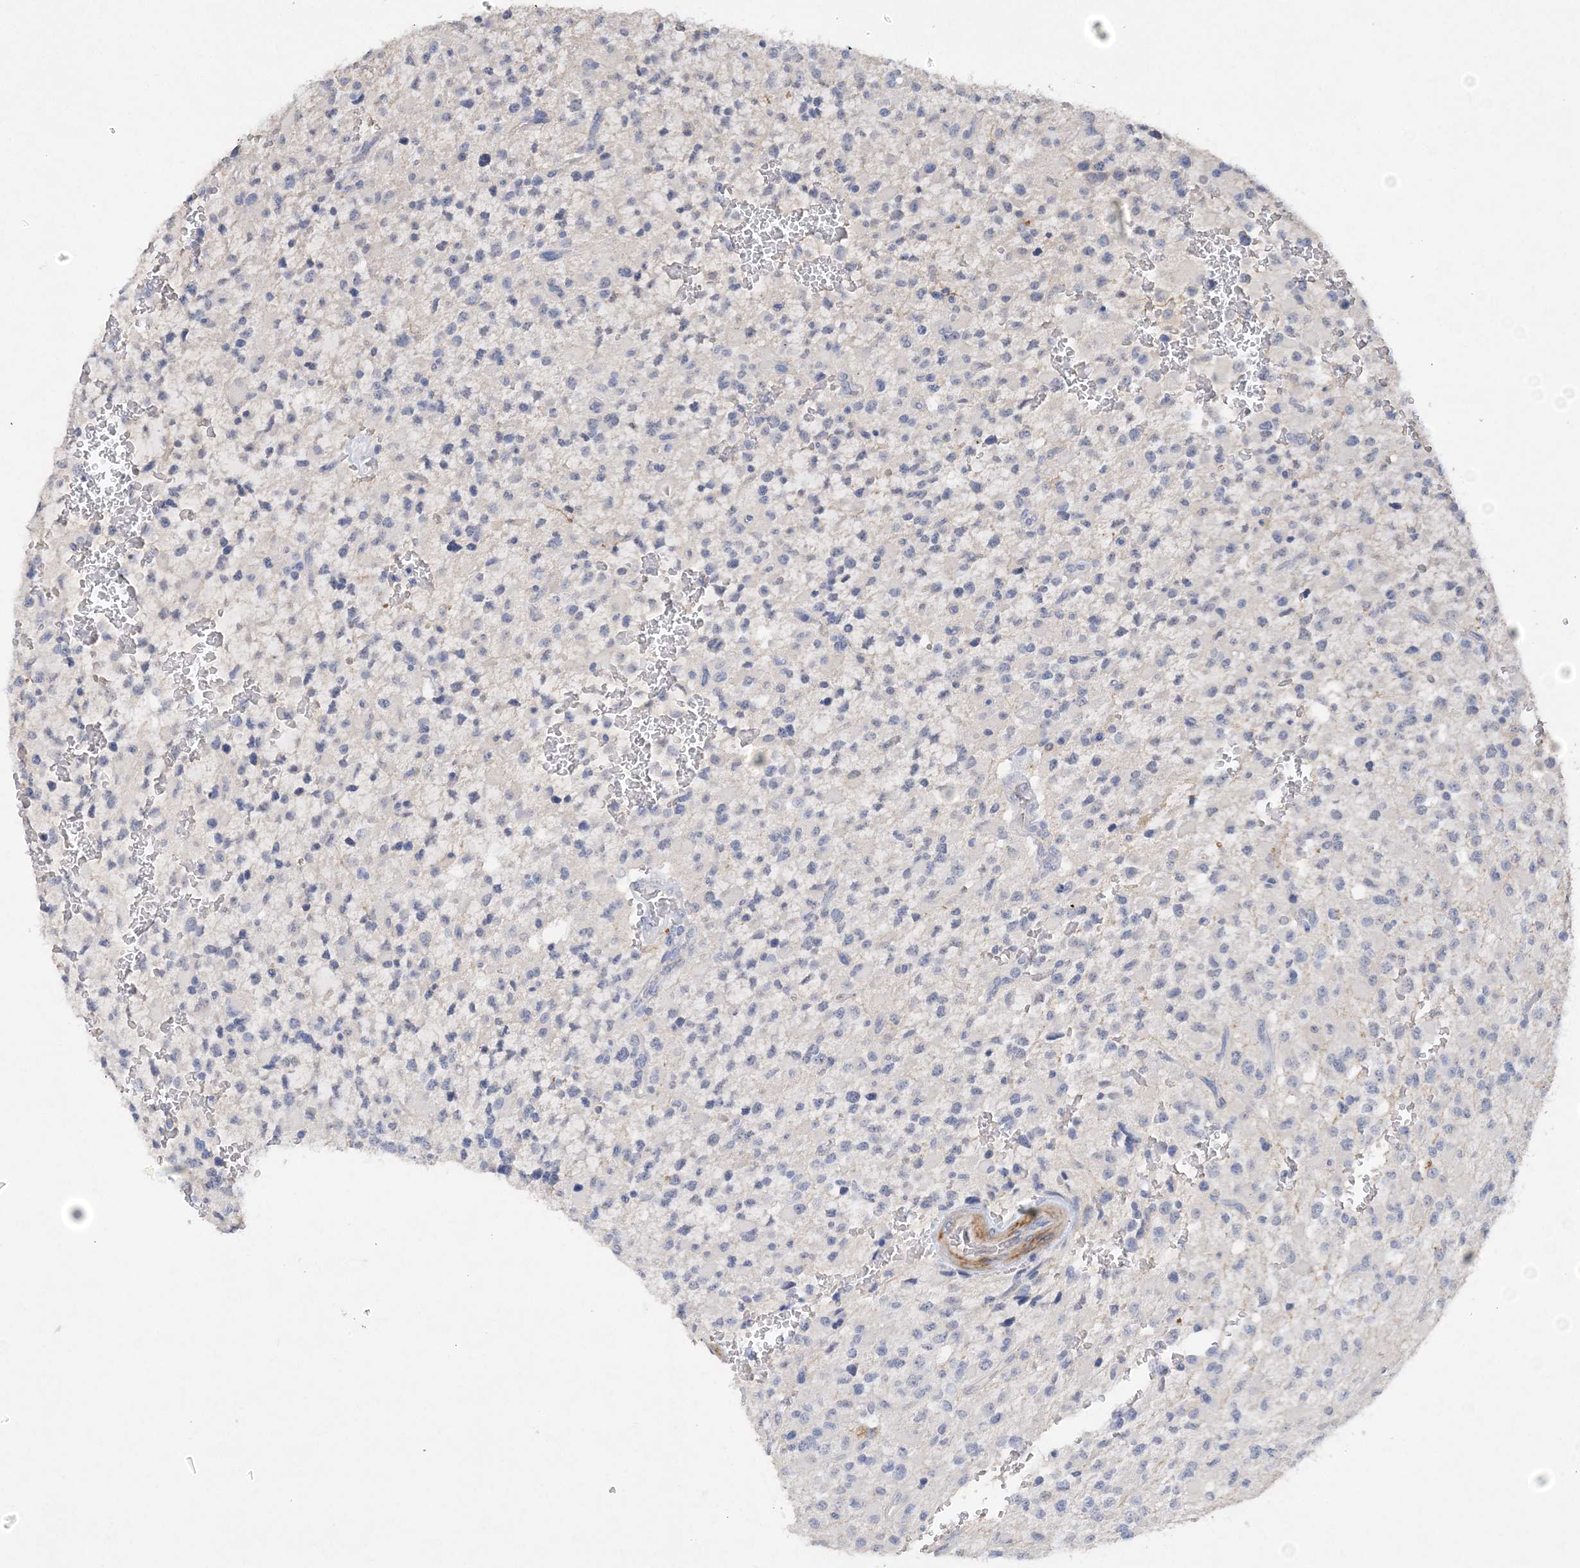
{"staining": {"intensity": "negative", "quantity": "none", "location": "none"}, "tissue": "glioma", "cell_type": "Tumor cells", "image_type": "cancer", "snomed": [{"axis": "morphology", "description": "Glioma, malignant, High grade"}, {"axis": "topography", "description": "Brain"}], "caption": "Immunohistochemical staining of high-grade glioma (malignant) exhibits no significant staining in tumor cells.", "gene": "C11orf58", "patient": {"sex": "male", "age": 34}}